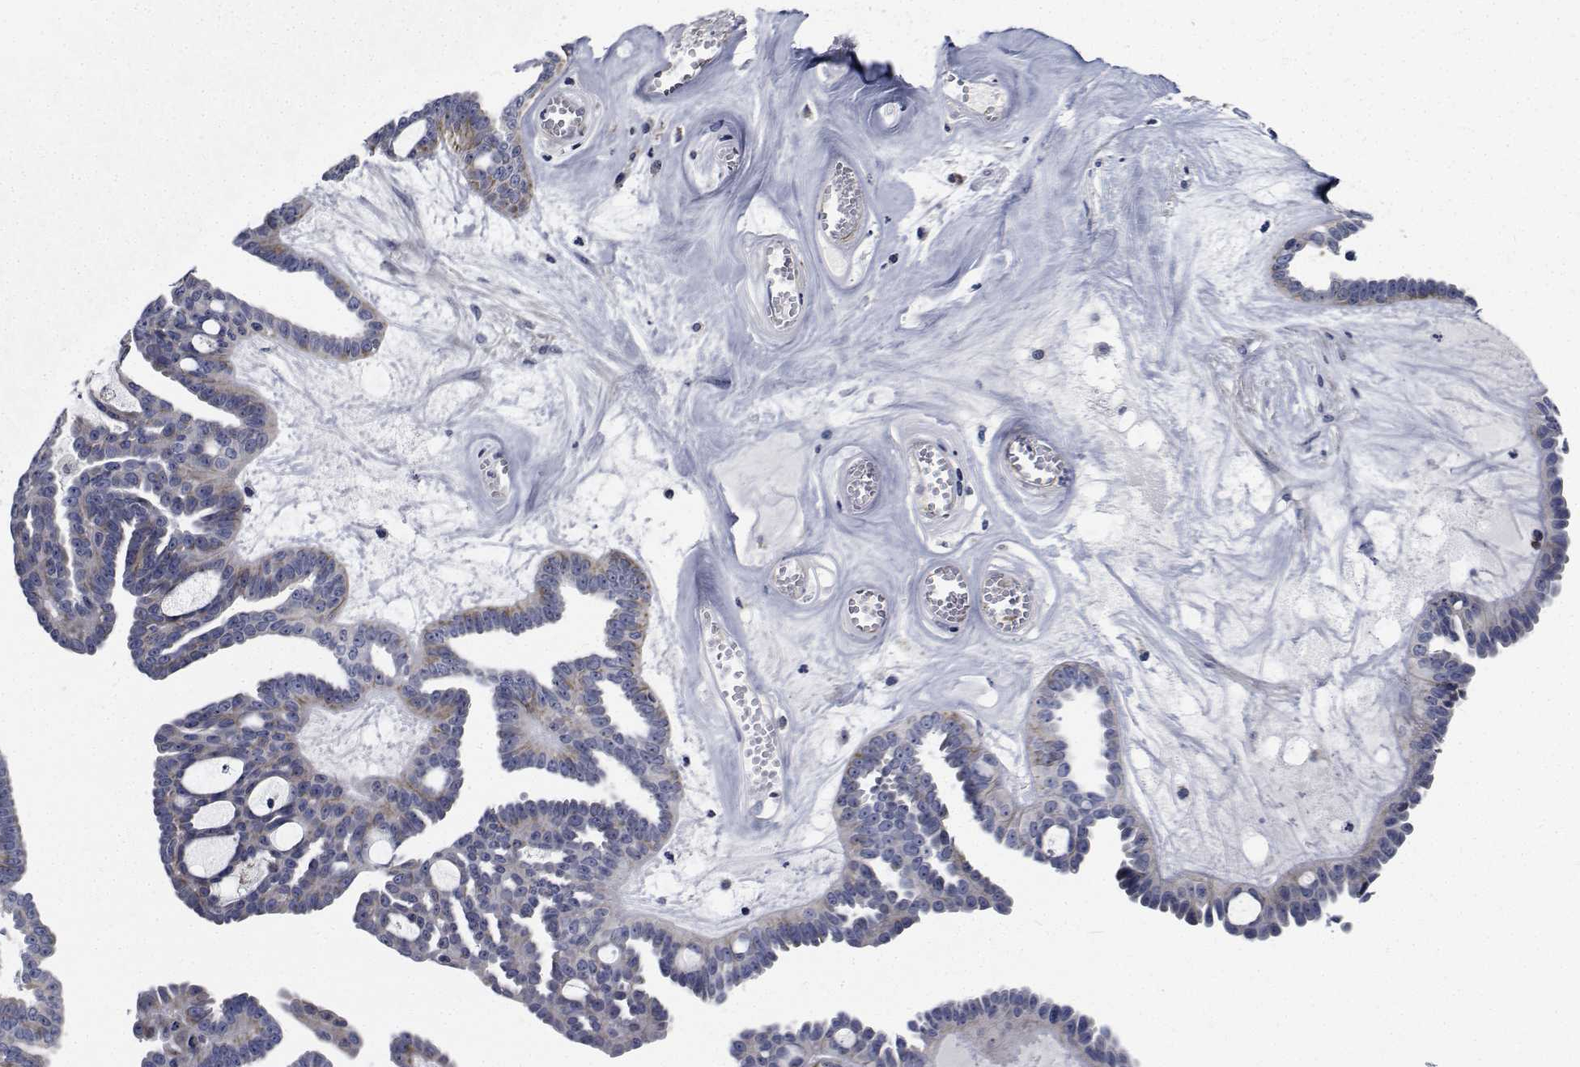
{"staining": {"intensity": "negative", "quantity": "none", "location": "none"}, "tissue": "ovarian cancer", "cell_type": "Tumor cells", "image_type": "cancer", "snomed": [{"axis": "morphology", "description": "Cystadenocarcinoma, serous, NOS"}, {"axis": "topography", "description": "Ovary"}], "caption": "Tumor cells are negative for brown protein staining in serous cystadenocarcinoma (ovarian).", "gene": "TTBK1", "patient": {"sex": "female", "age": 71}}